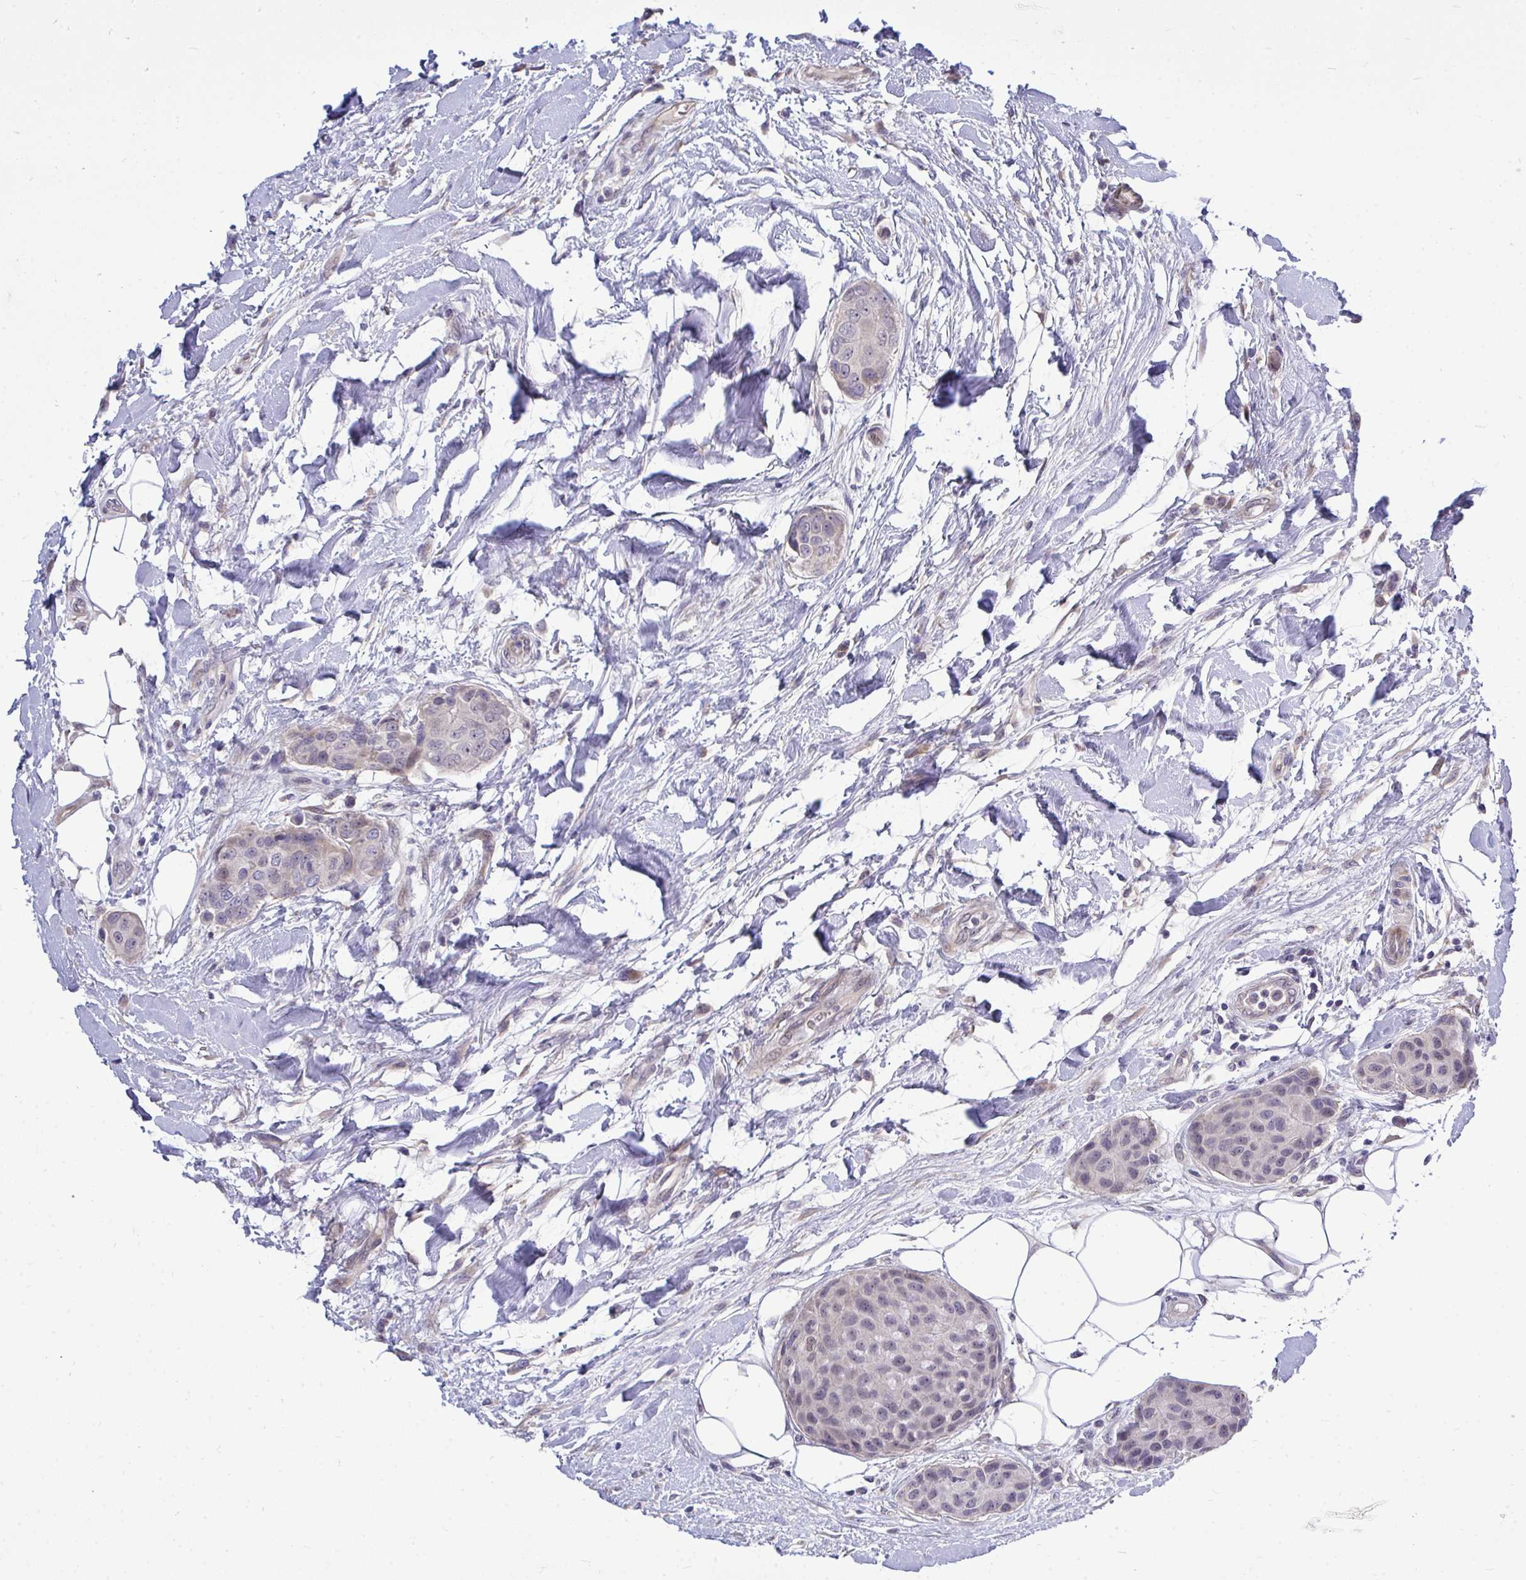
{"staining": {"intensity": "negative", "quantity": "none", "location": "none"}, "tissue": "breast cancer", "cell_type": "Tumor cells", "image_type": "cancer", "snomed": [{"axis": "morphology", "description": "Duct carcinoma"}, {"axis": "topography", "description": "Breast"}, {"axis": "topography", "description": "Lymph node"}], "caption": "This micrograph is of breast cancer (infiltrating ductal carcinoma) stained with immunohistochemistry (IHC) to label a protein in brown with the nuclei are counter-stained blue. There is no positivity in tumor cells.", "gene": "HMBOX1", "patient": {"sex": "female", "age": 80}}